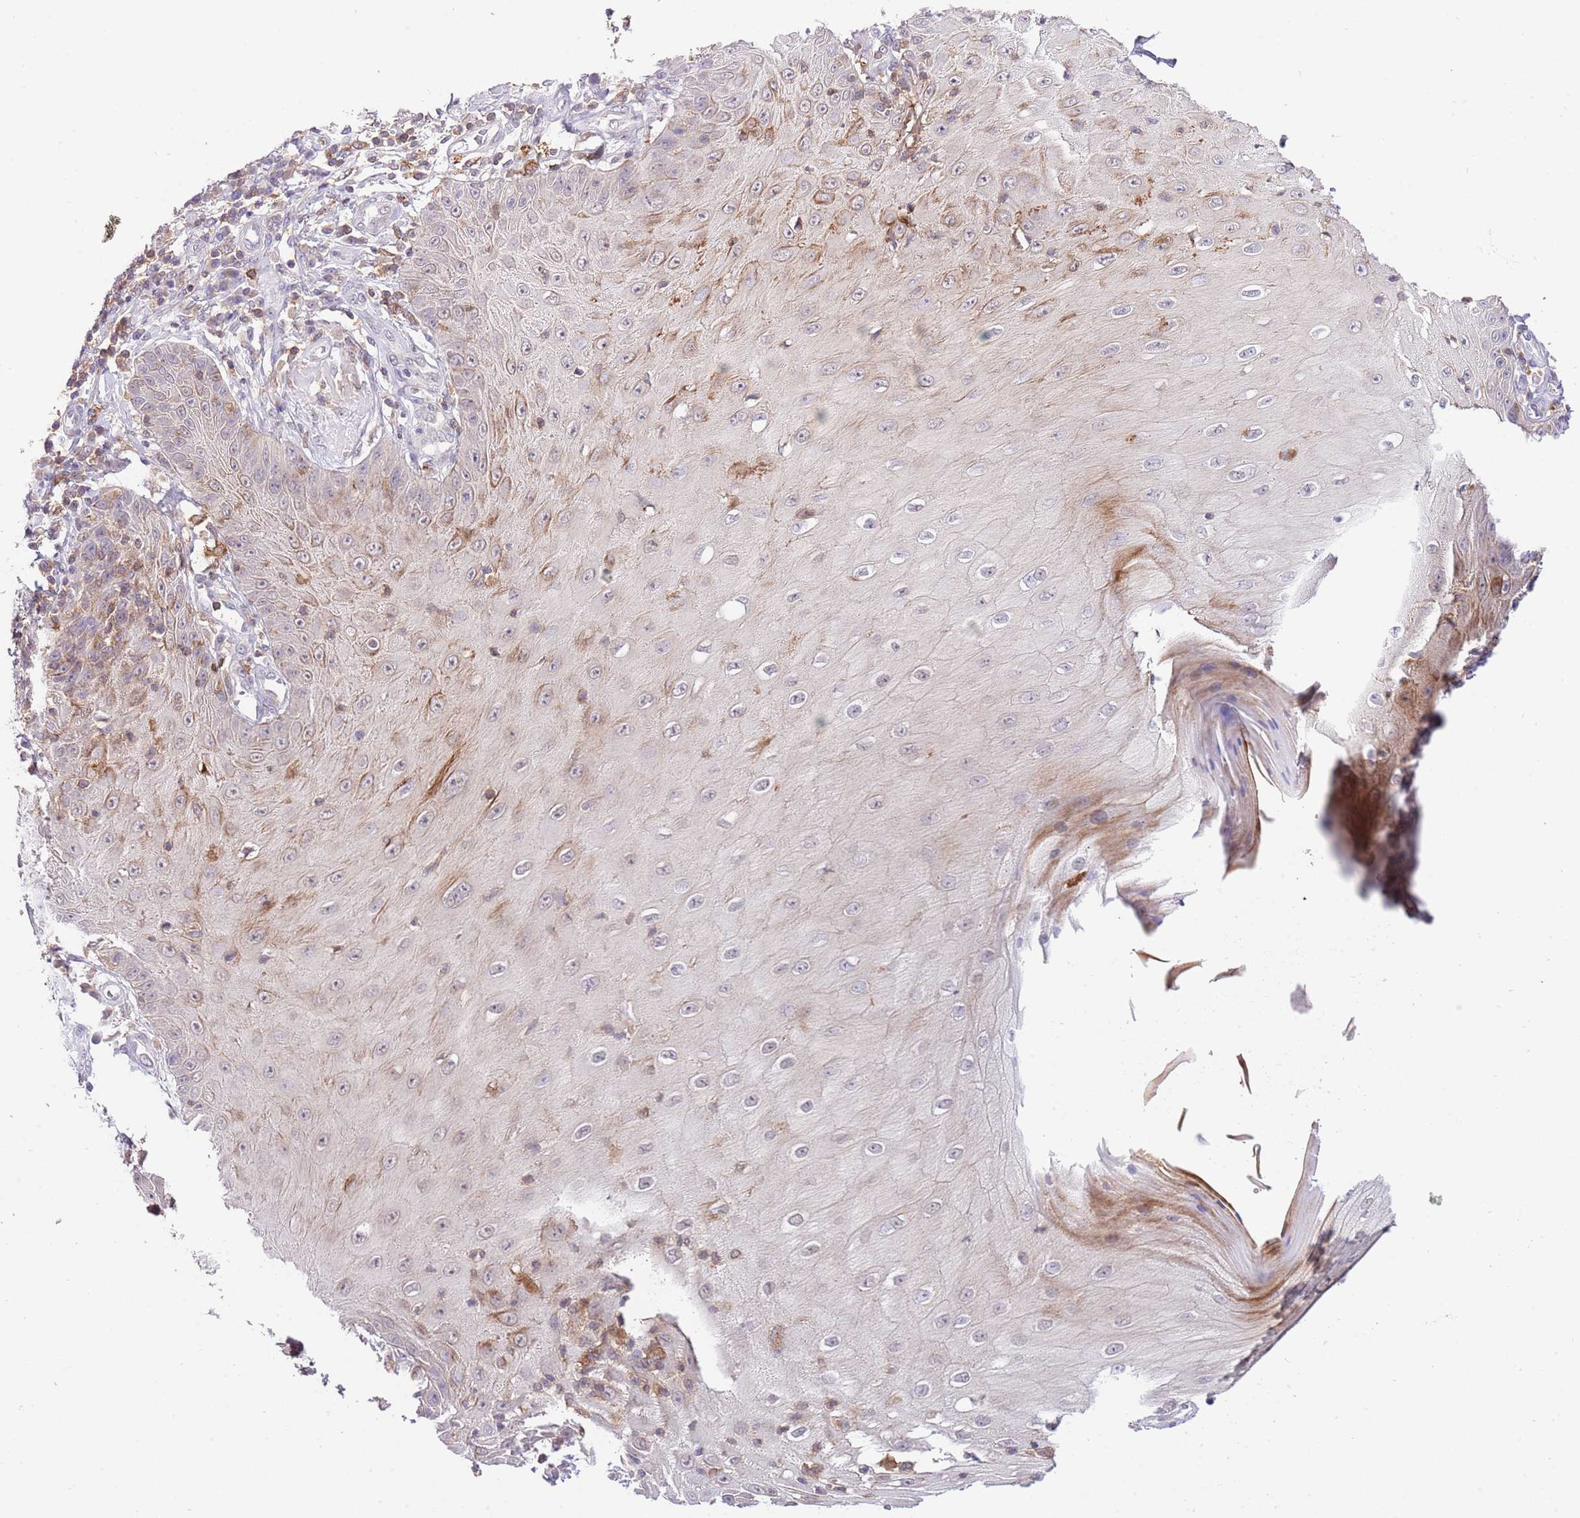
{"staining": {"intensity": "moderate", "quantity": "<25%", "location": "cytoplasmic/membranous"}, "tissue": "skin cancer", "cell_type": "Tumor cells", "image_type": "cancer", "snomed": [{"axis": "morphology", "description": "Squamous cell carcinoma, NOS"}, {"axis": "topography", "description": "Skin"}], "caption": "A histopathology image showing moderate cytoplasmic/membranous positivity in approximately <25% of tumor cells in skin cancer (squamous cell carcinoma), as visualized by brown immunohistochemical staining.", "gene": "EFHD1", "patient": {"sex": "male", "age": 70}}